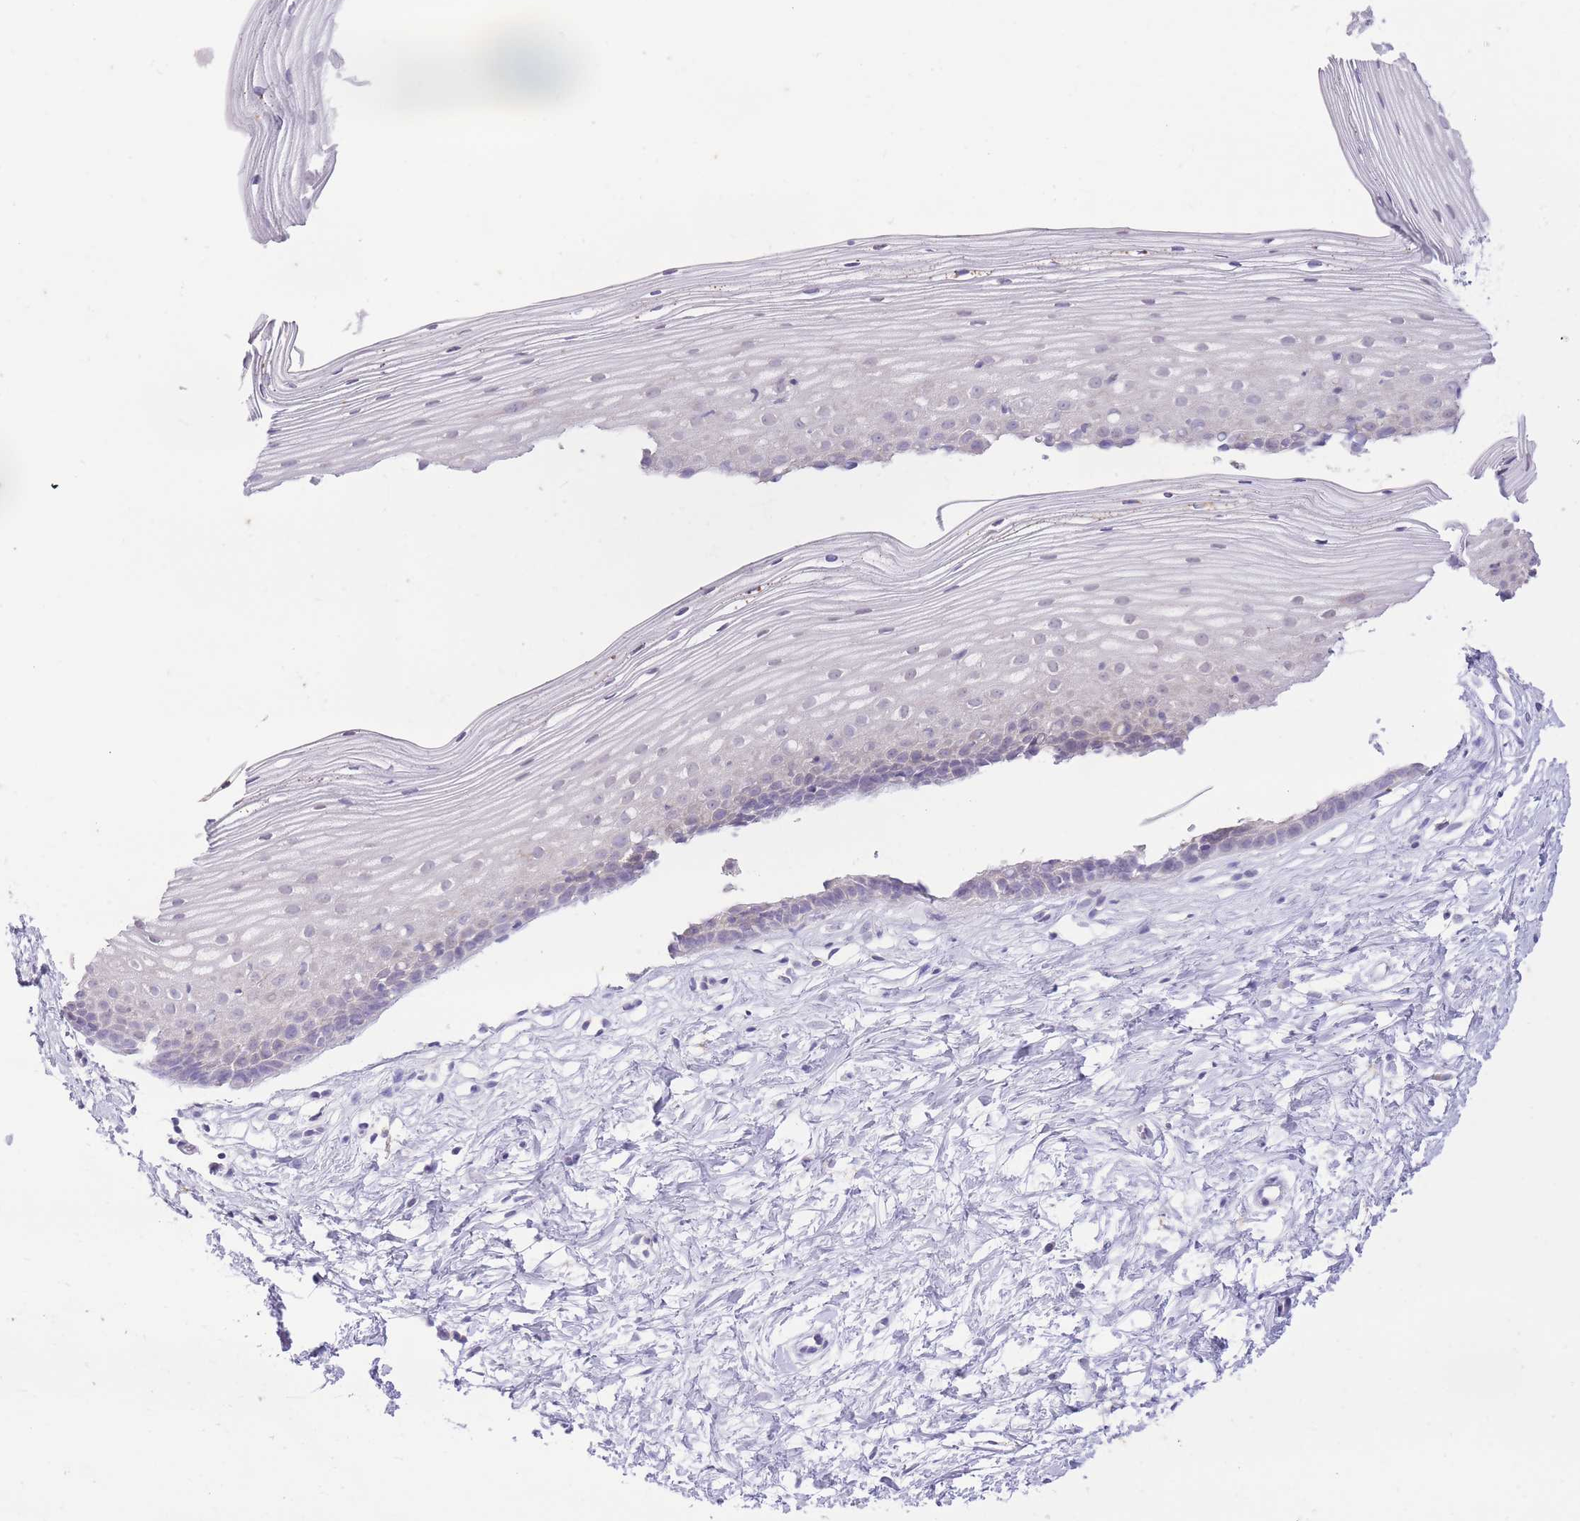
{"staining": {"intensity": "negative", "quantity": "none", "location": "none"}, "tissue": "cervix", "cell_type": "Glandular cells", "image_type": "normal", "snomed": [{"axis": "morphology", "description": "Normal tissue, NOS"}, {"axis": "topography", "description": "Cervix"}], "caption": "The immunohistochemistry (IHC) micrograph has no significant positivity in glandular cells of cervix.", "gene": "DENND2D", "patient": {"sex": "female", "age": 40}}